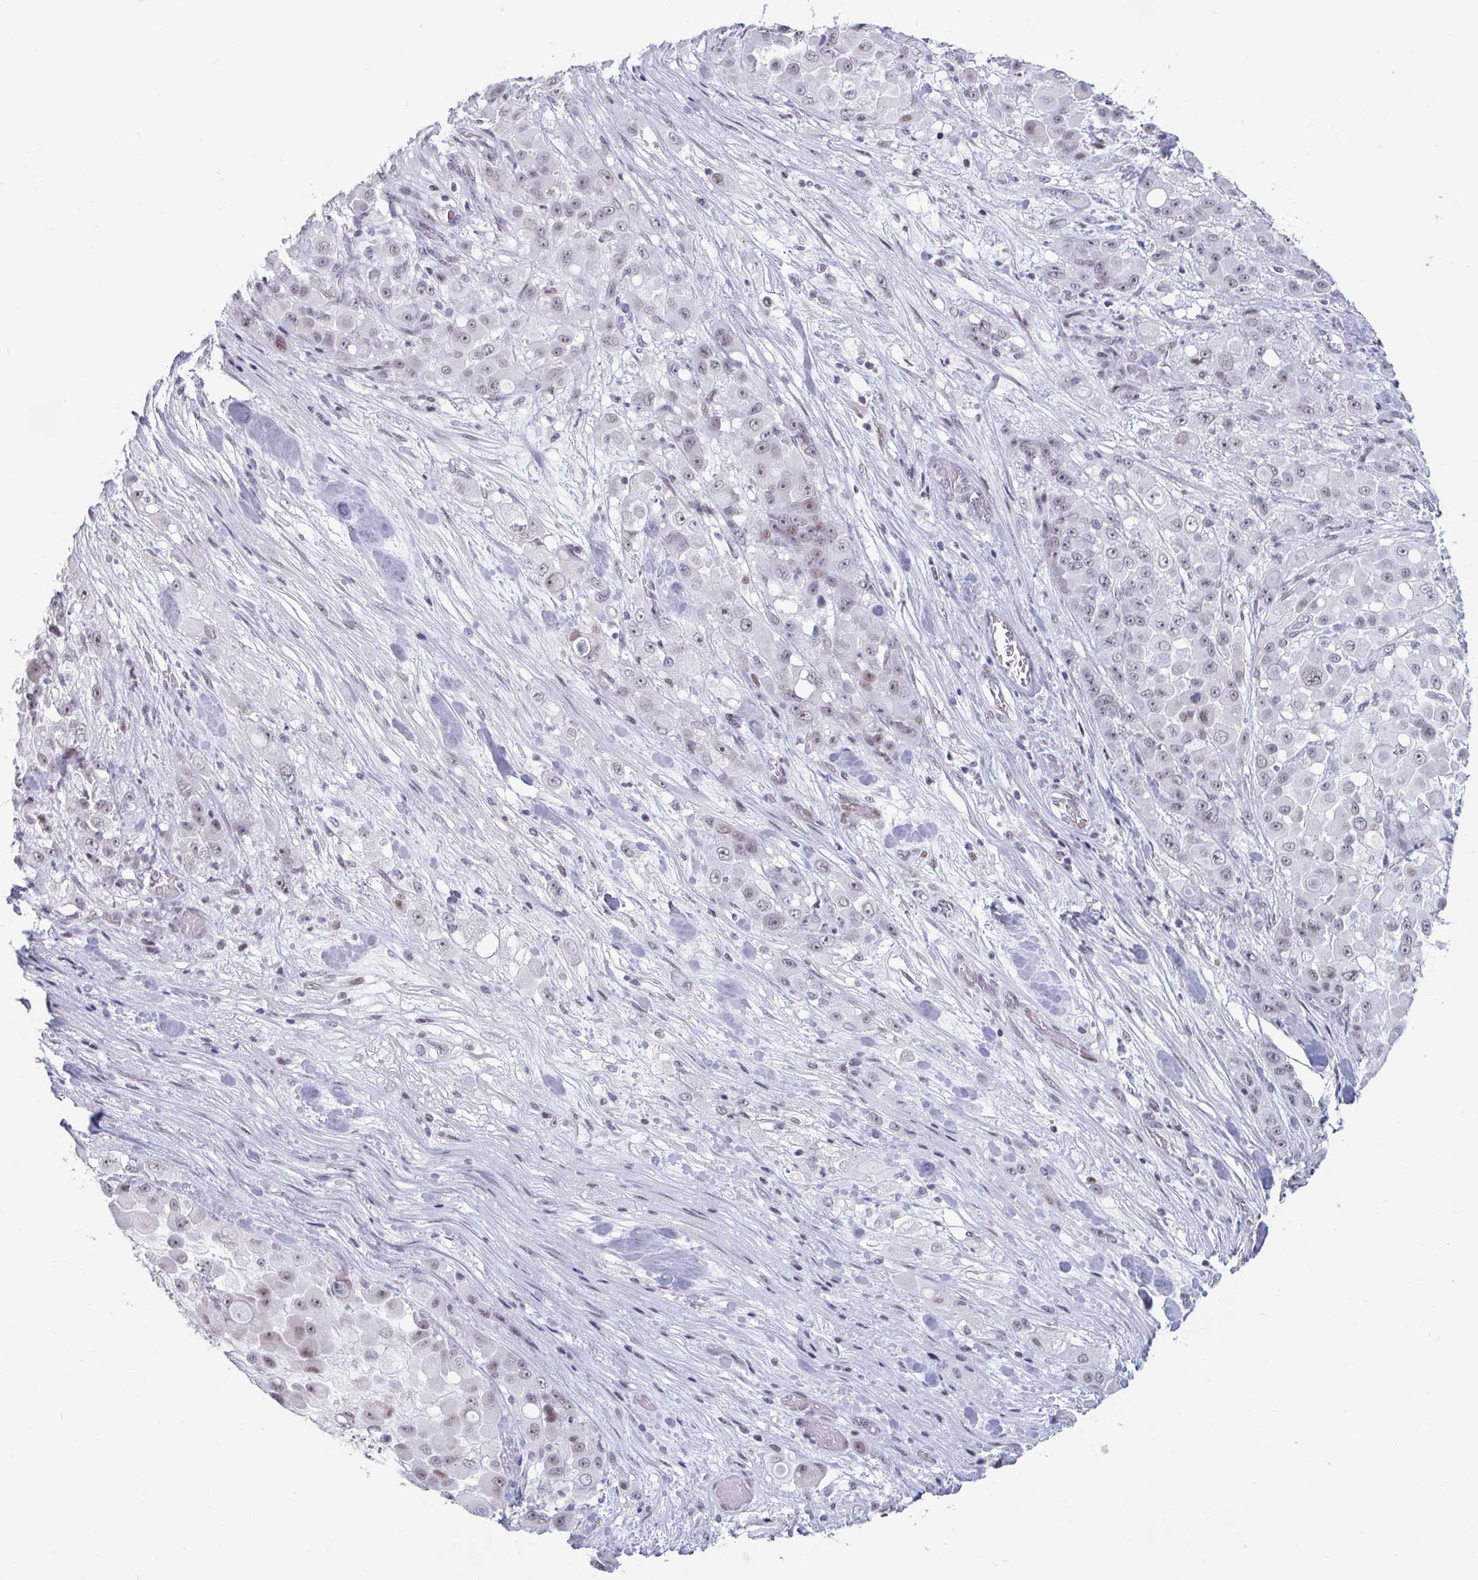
{"staining": {"intensity": "moderate", "quantity": "<25%", "location": "nuclear"}, "tissue": "stomach cancer", "cell_type": "Tumor cells", "image_type": "cancer", "snomed": [{"axis": "morphology", "description": "Adenocarcinoma, NOS"}, {"axis": "topography", "description": "Stomach"}], "caption": "Stomach cancer stained with DAB immunohistochemistry (IHC) reveals low levels of moderate nuclear staining in about <25% of tumor cells.", "gene": "HSD17B6", "patient": {"sex": "female", "age": 76}}